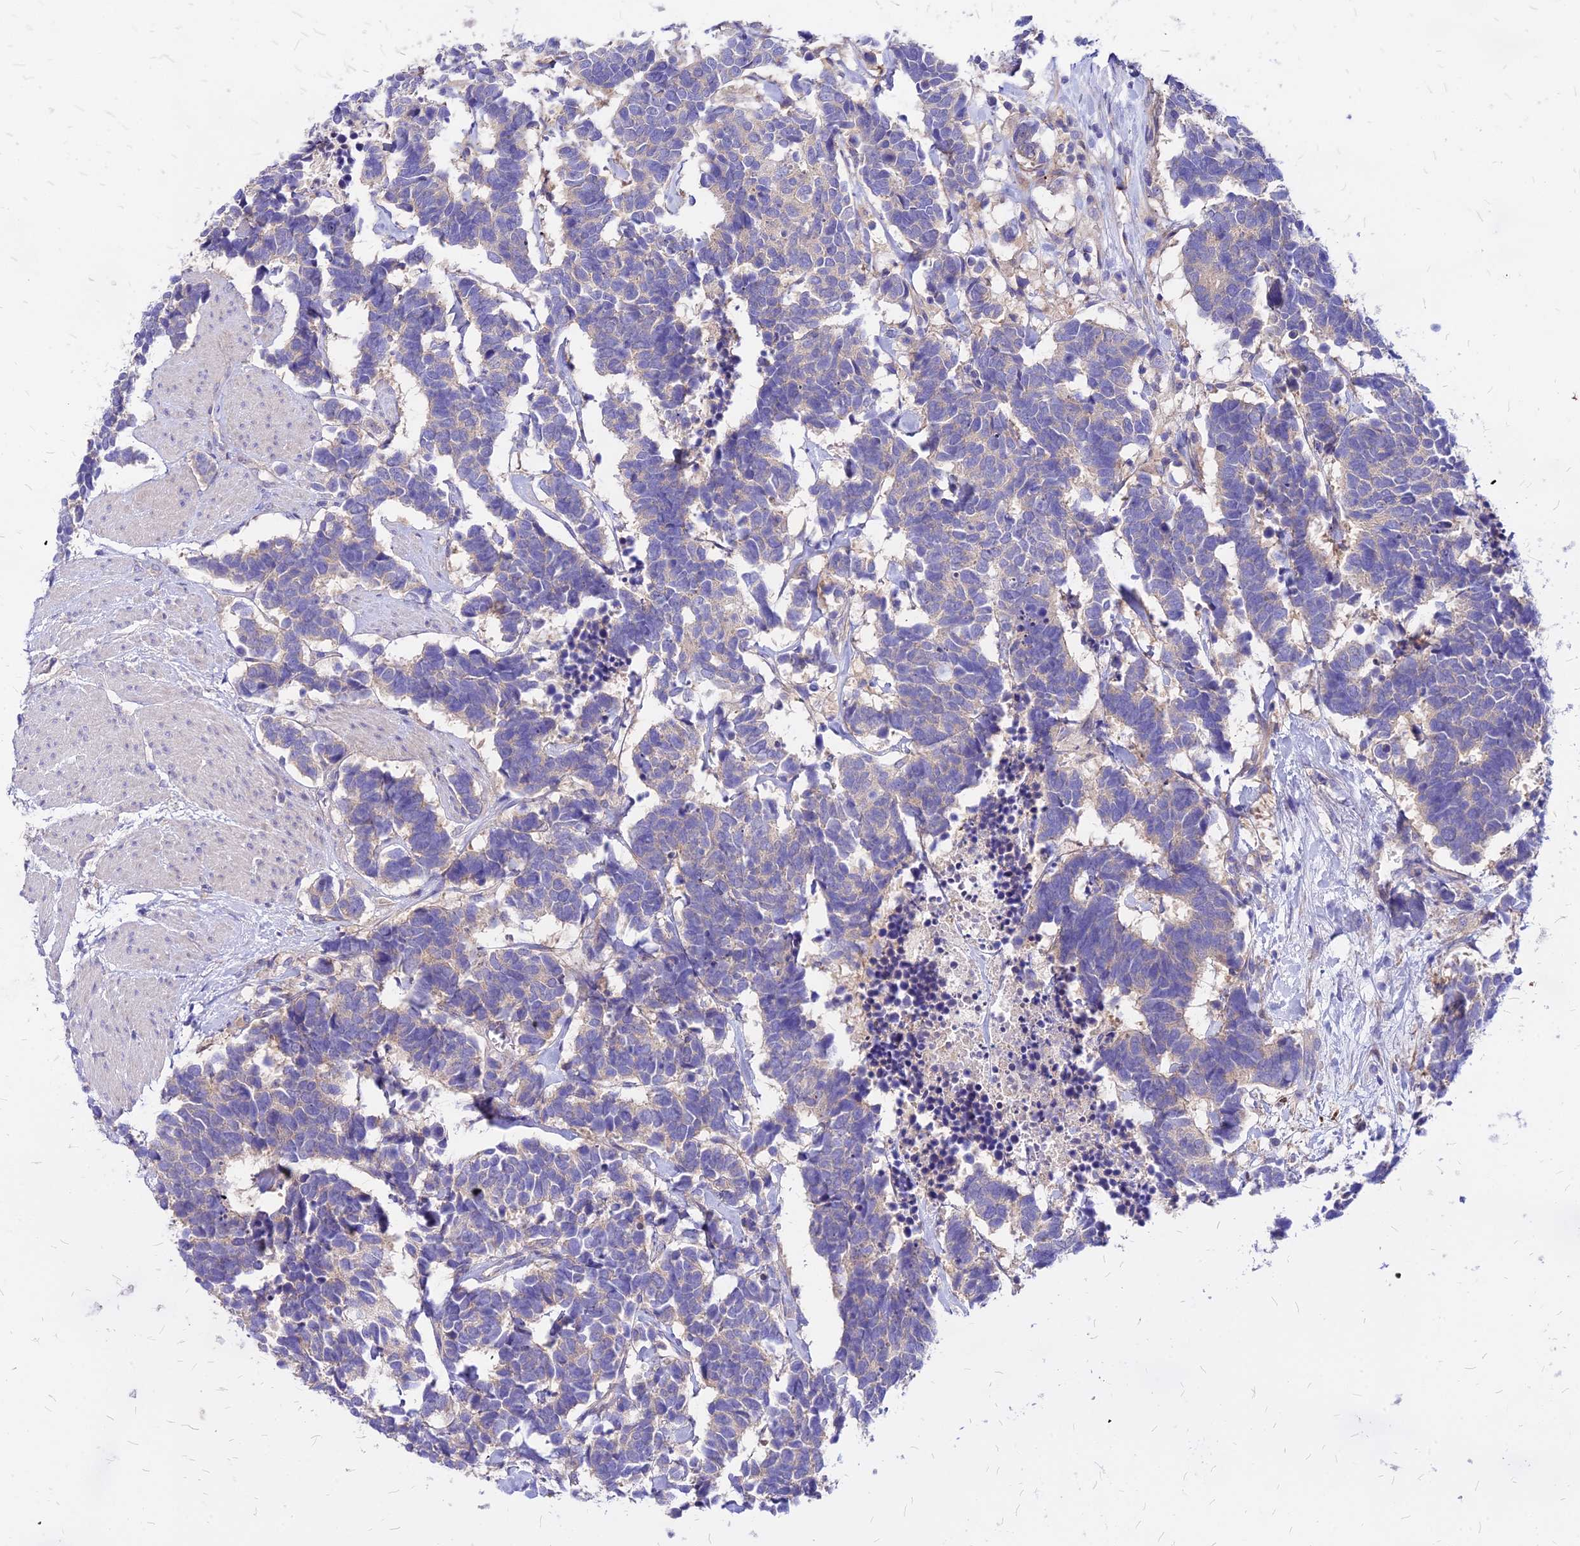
{"staining": {"intensity": "weak", "quantity": "25%-75%", "location": "cytoplasmic/membranous"}, "tissue": "carcinoid", "cell_type": "Tumor cells", "image_type": "cancer", "snomed": [{"axis": "morphology", "description": "Carcinoma, NOS"}, {"axis": "morphology", "description": "Carcinoid, malignant, NOS"}, {"axis": "topography", "description": "Urinary bladder"}], "caption": "The micrograph exhibits a brown stain indicating the presence of a protein in the cytoplasmic/membranous of tumor cells in carcinoma.", "gene": "COMMD10", "patient": {"sex": "male", "age": 57}}